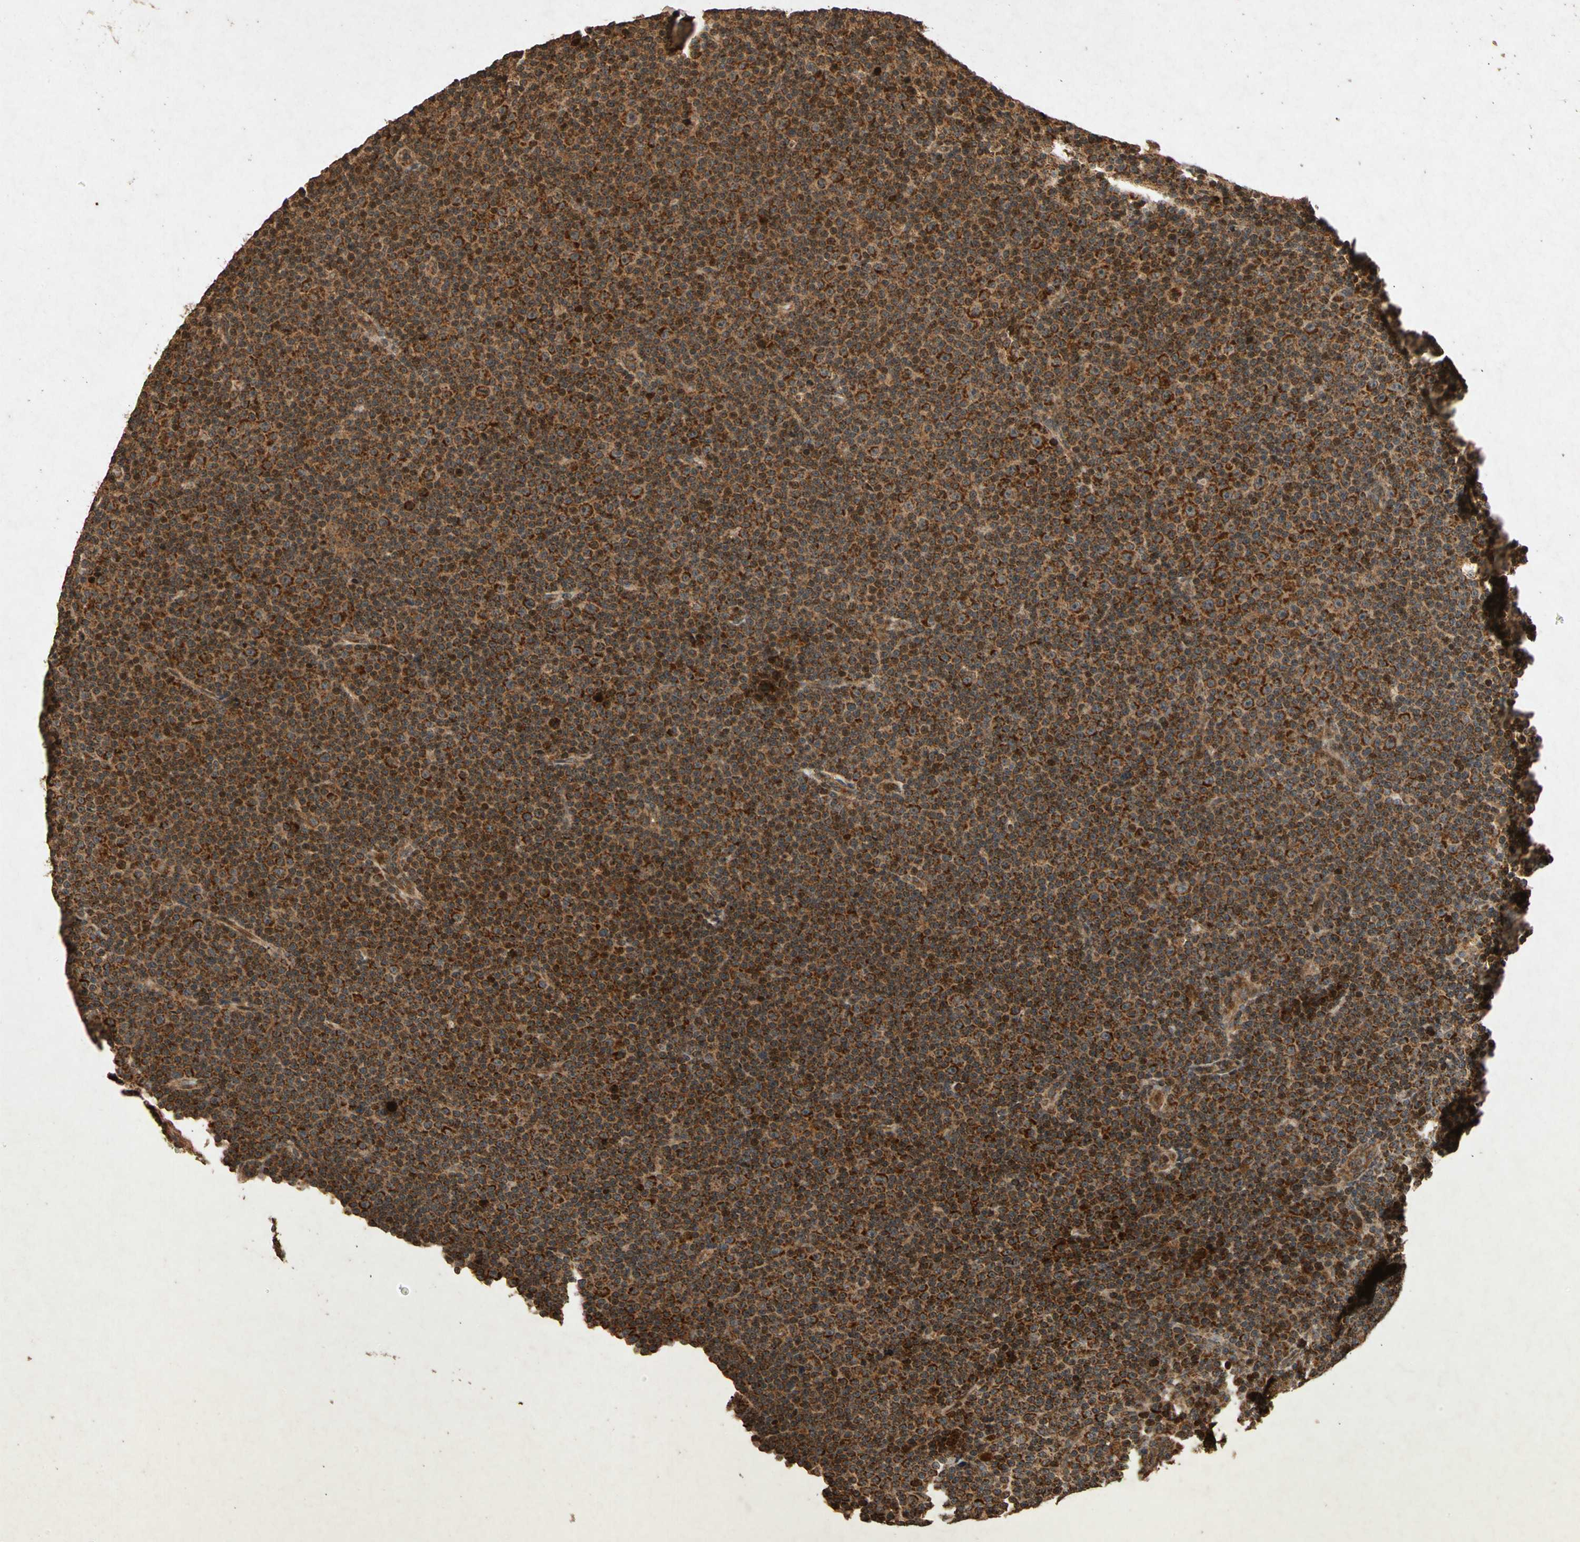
{"staining": {"intensity": "strong", "quantity": ">75%", "location": "cytoplasmic/membranous"}, "tissue": "lymphoma", "cell_type": "Tumor cells", "image_type": "cancer", "snomed": [{"axis": "morphology", "description": "Malignant lymphoma, non-Hodgkin's type, Low grade"}, {"axis": "topography", "description": "Lymph node"}], "caption": "Protein staining of lymphoma tissue reveals strong cytoplasmic/membranous positivity in about >75% of tumor cells.", "gene": "TXN2", "patient": {"sex": "female", "age": 67}}